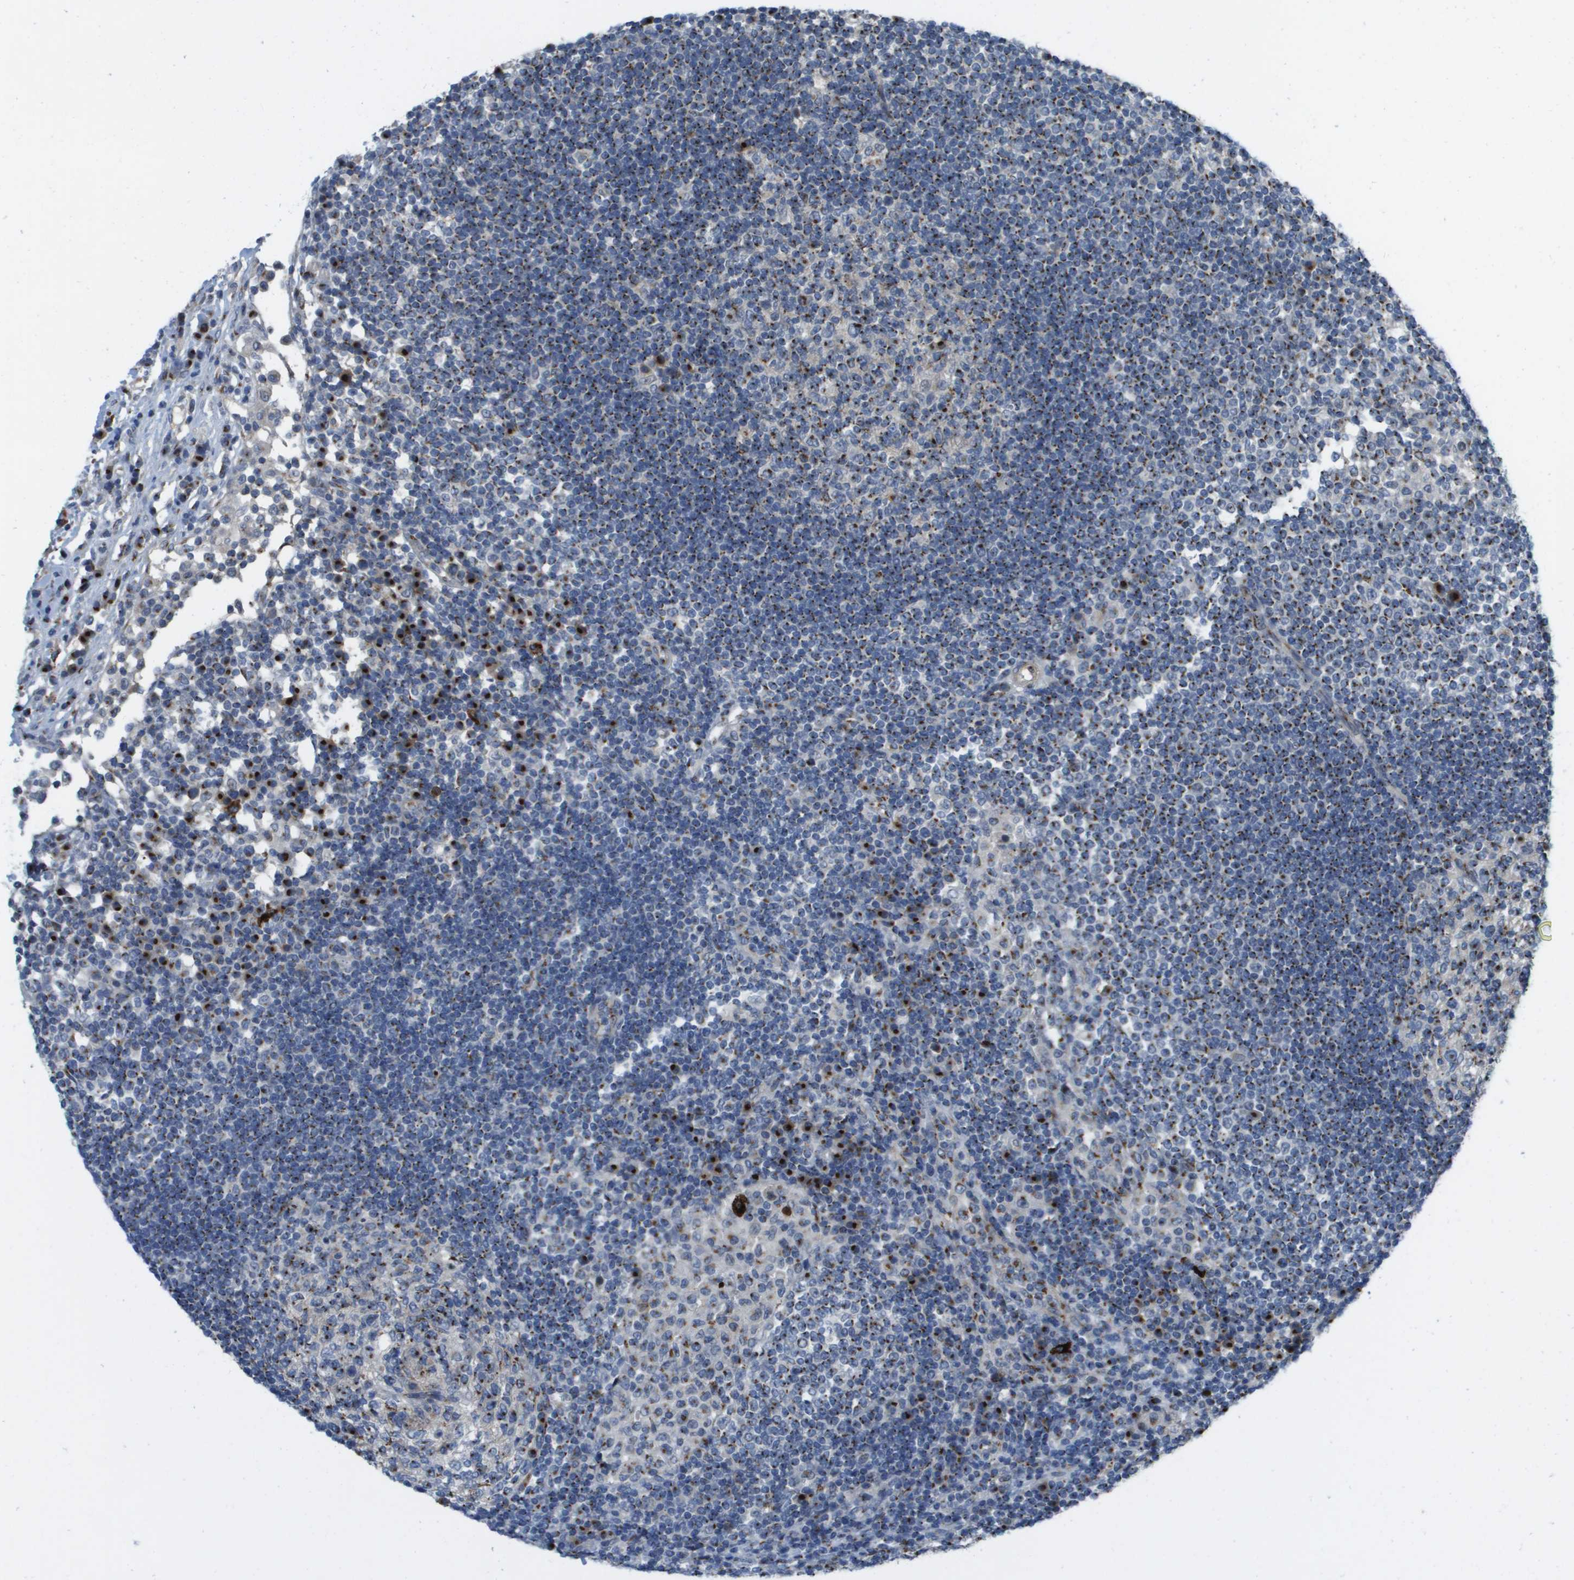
{"staining": {"intensity": "strong", "quantity": "25%-75%", "location": "cytoplasmic/membranous"}, "tissue": "lymph node", "cell_type": "Germinal center cells", "image_type": "normal", "snomed": [{"axis": "morphology", "description": "Normal tissue, NOS"}, {"axis": "topography", "description": "Lymph node"}], "caption": "Strong cytoplasmic/membranous staining is seen in approximately 25%-75% of germinal center cells in normal lymph node. The protein of interest is stained brown, and the nuclei are stained in blue (DAB IHC with brightfield microscopy, high magnification).", "gene": "QSOX2", "patient": {"sex": "female", "age": 53}}